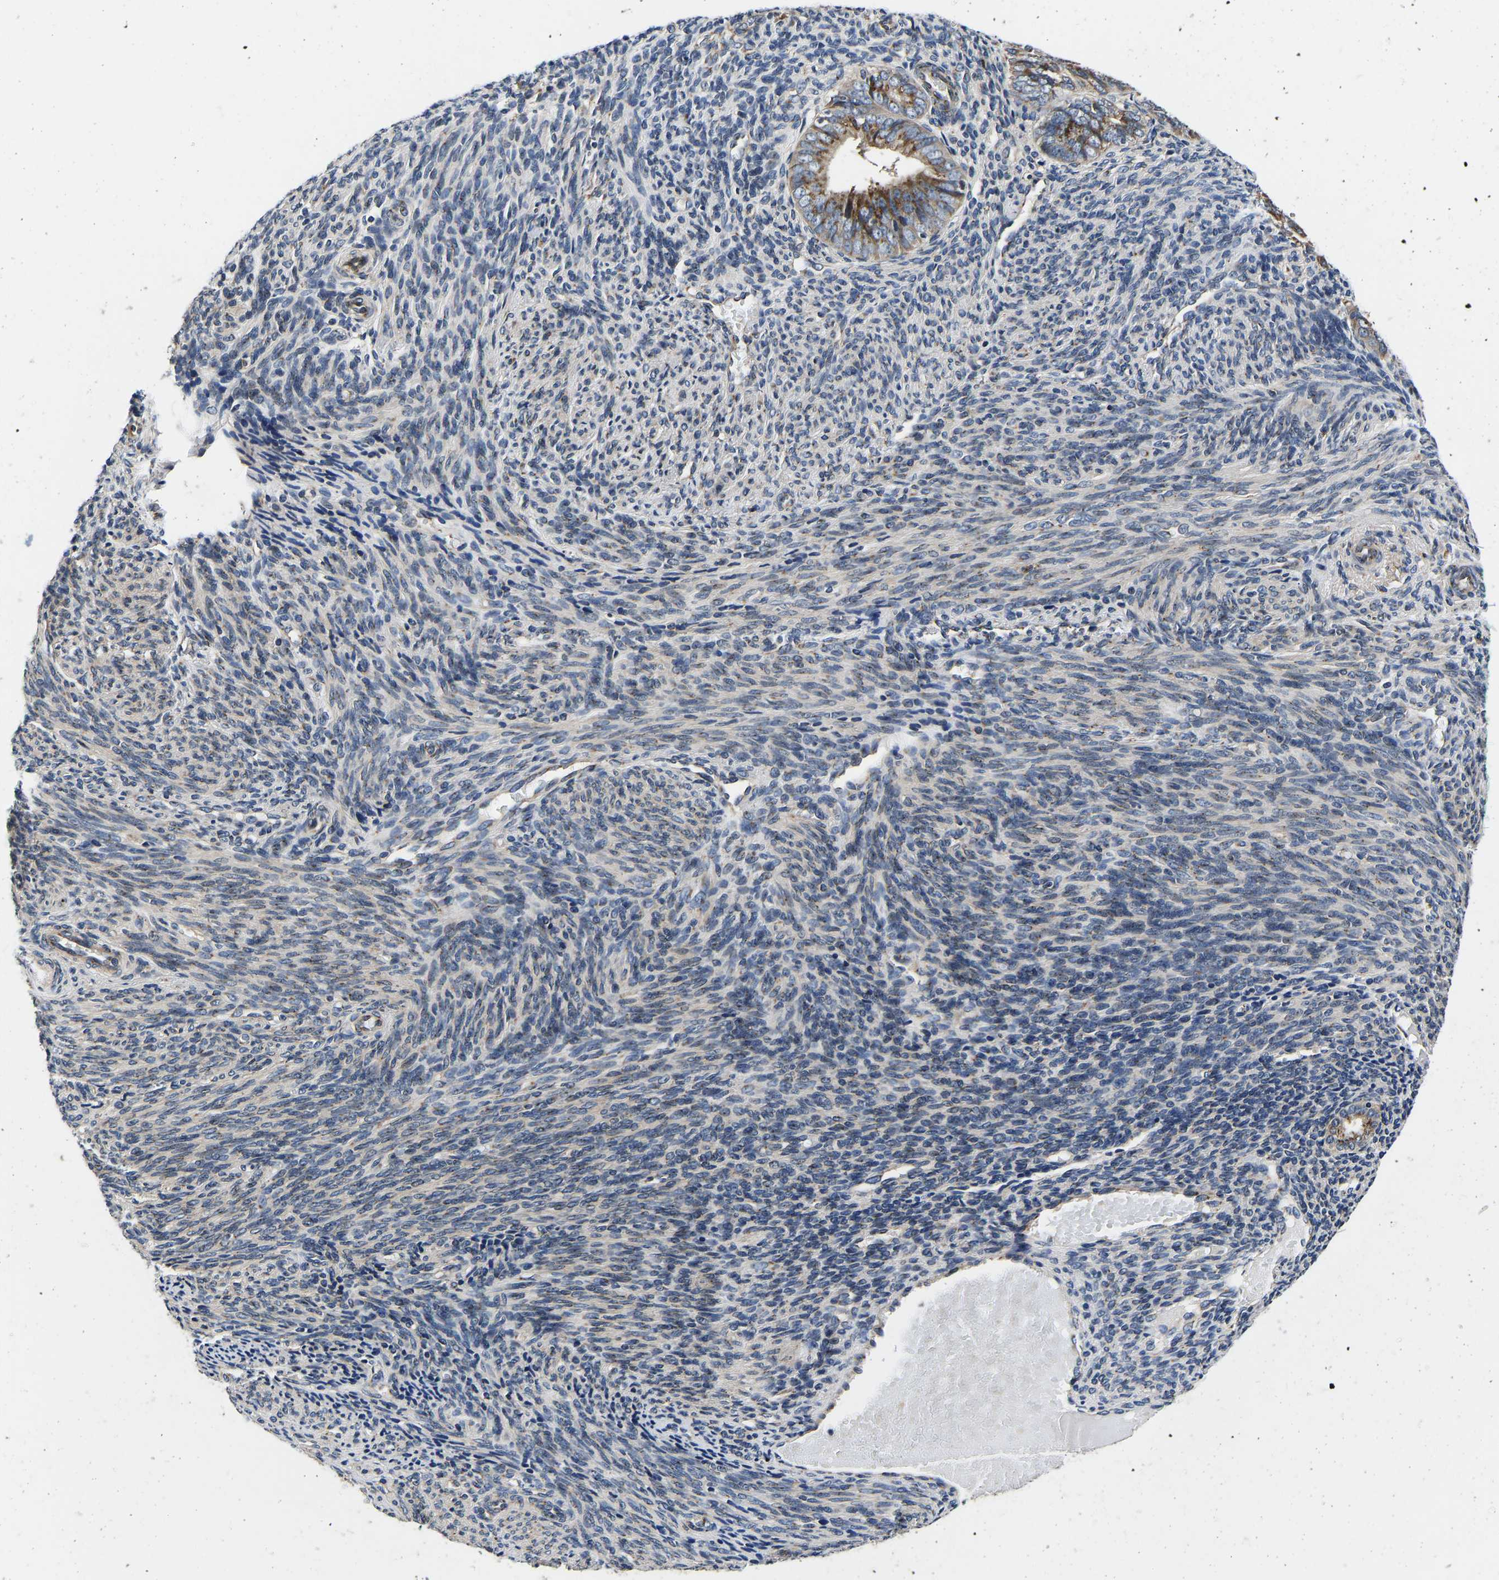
{"staining": {"intensity": "strong", "quantity": ">75%", "location": "cytoplasmic/membranous"}, "tissue": "endometrial cancer", "cell_type": "Tumor cells", "image_type": "cancer", "snomed": [{"axis": "morphology", "description": "Adenocarcinoma, NOS"}, {"axis": "topography", "description": "Endometrium"}], "caption": "A brown stain highlights strong cytoplasmic/membranous positivity of a protein in human adenocarcinoma (endometrial) tumor cells. (Brightfield microscopy of DAB IHC at high magnification).", "gene": "RABAC1", "patient": {"sex": "female", "age": 63}}